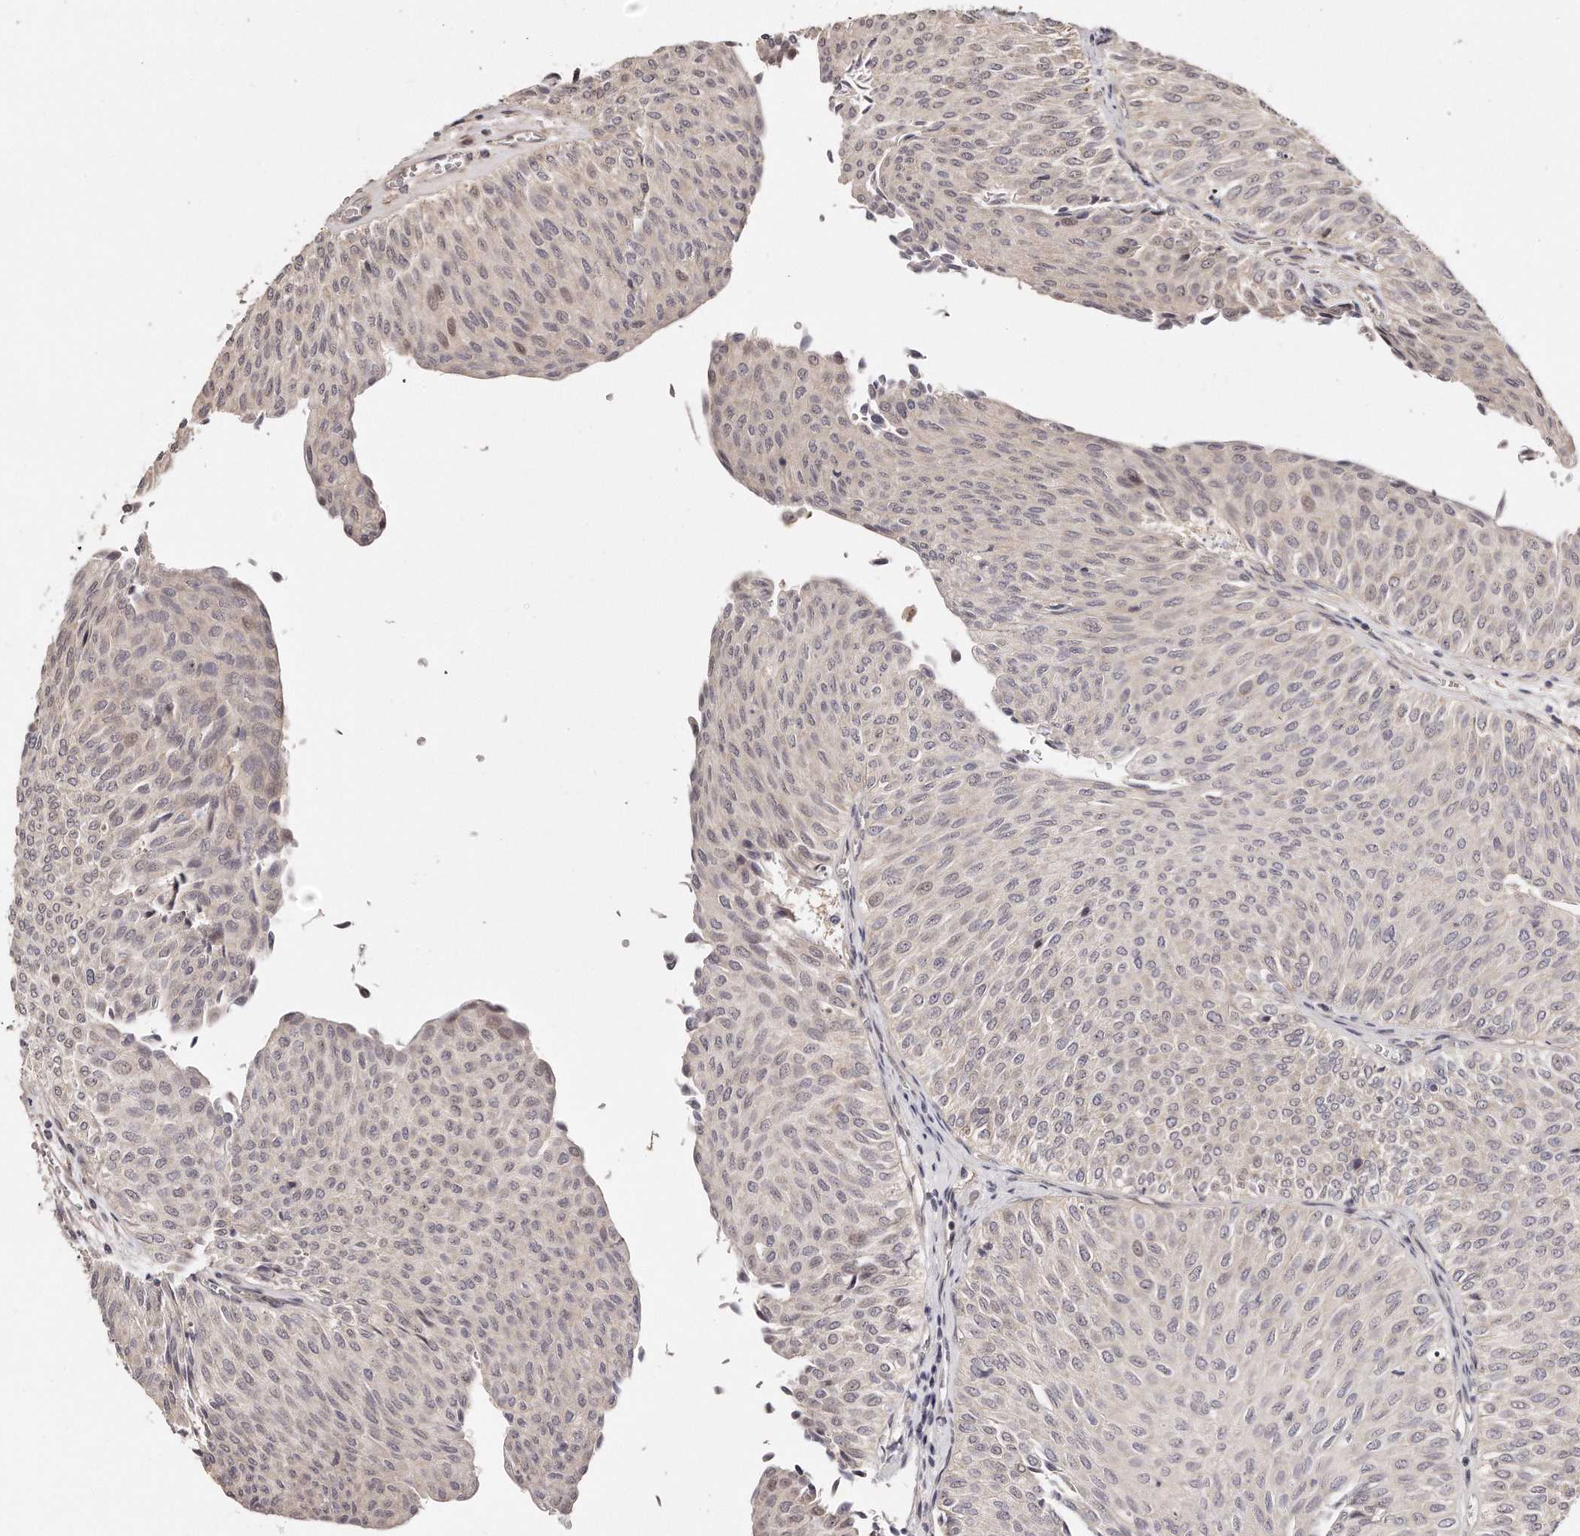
{"staining": {"intensity": "weak", "quantity": "<25%", "location": "nuclear"}, "tissue": "urothelial cancer", "cell_type": "Tumor cells", "image_type": "cancer", "snomed": [{"axis": "morphology", "description": "Urothelial carcinoma, Low grade"}, {"axis": "topography", "description": "Urinary bladder"}], "caption": "This is an IHC photomicrograph of urothelial cancer. There is no staining in tumor cells.", "gene": "CASZ1", "patient": {"sex": "male", "age": 78}}